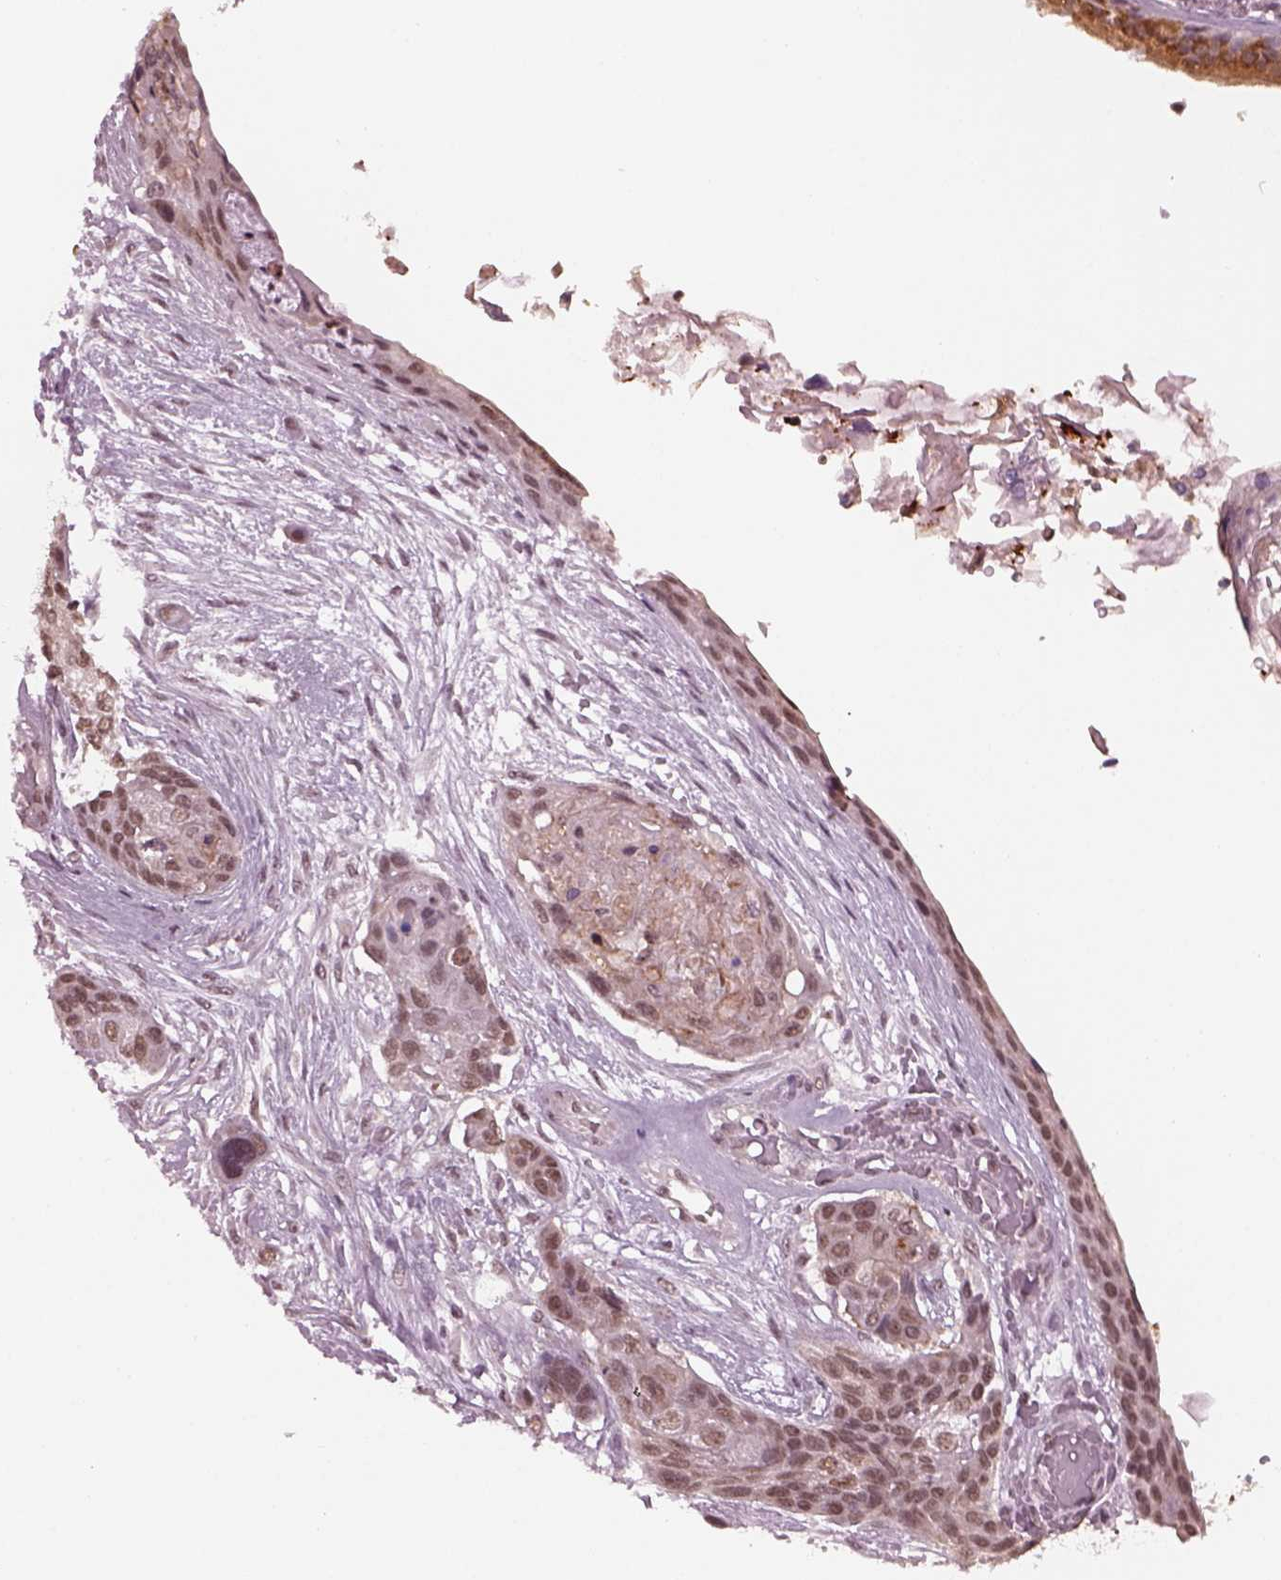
{"staining": {"intensity": "weak", "quantity": ">75%", "location": "nuclear"}, "tissue": "lung cancer", "cell_type": "Tumor cells", "image_type": "cancer", "snomed": [{"axis": "morphology", "description": "Squamous cell carcinoma, NOS"}, {"axis": "topography", "description": "Lung"}], "caption": "Squamous cell carcinoma (lung) stained with DAB (3,3'-diaminobenzidine) immunohistochemistry shows low levels of weak nuclear expression in approximately >75% of tumor cells. (IHC, brightfield microscopy, high magnification).", "gene": "RUVBL2", "patient": {"sex": "male", "age": 69}}